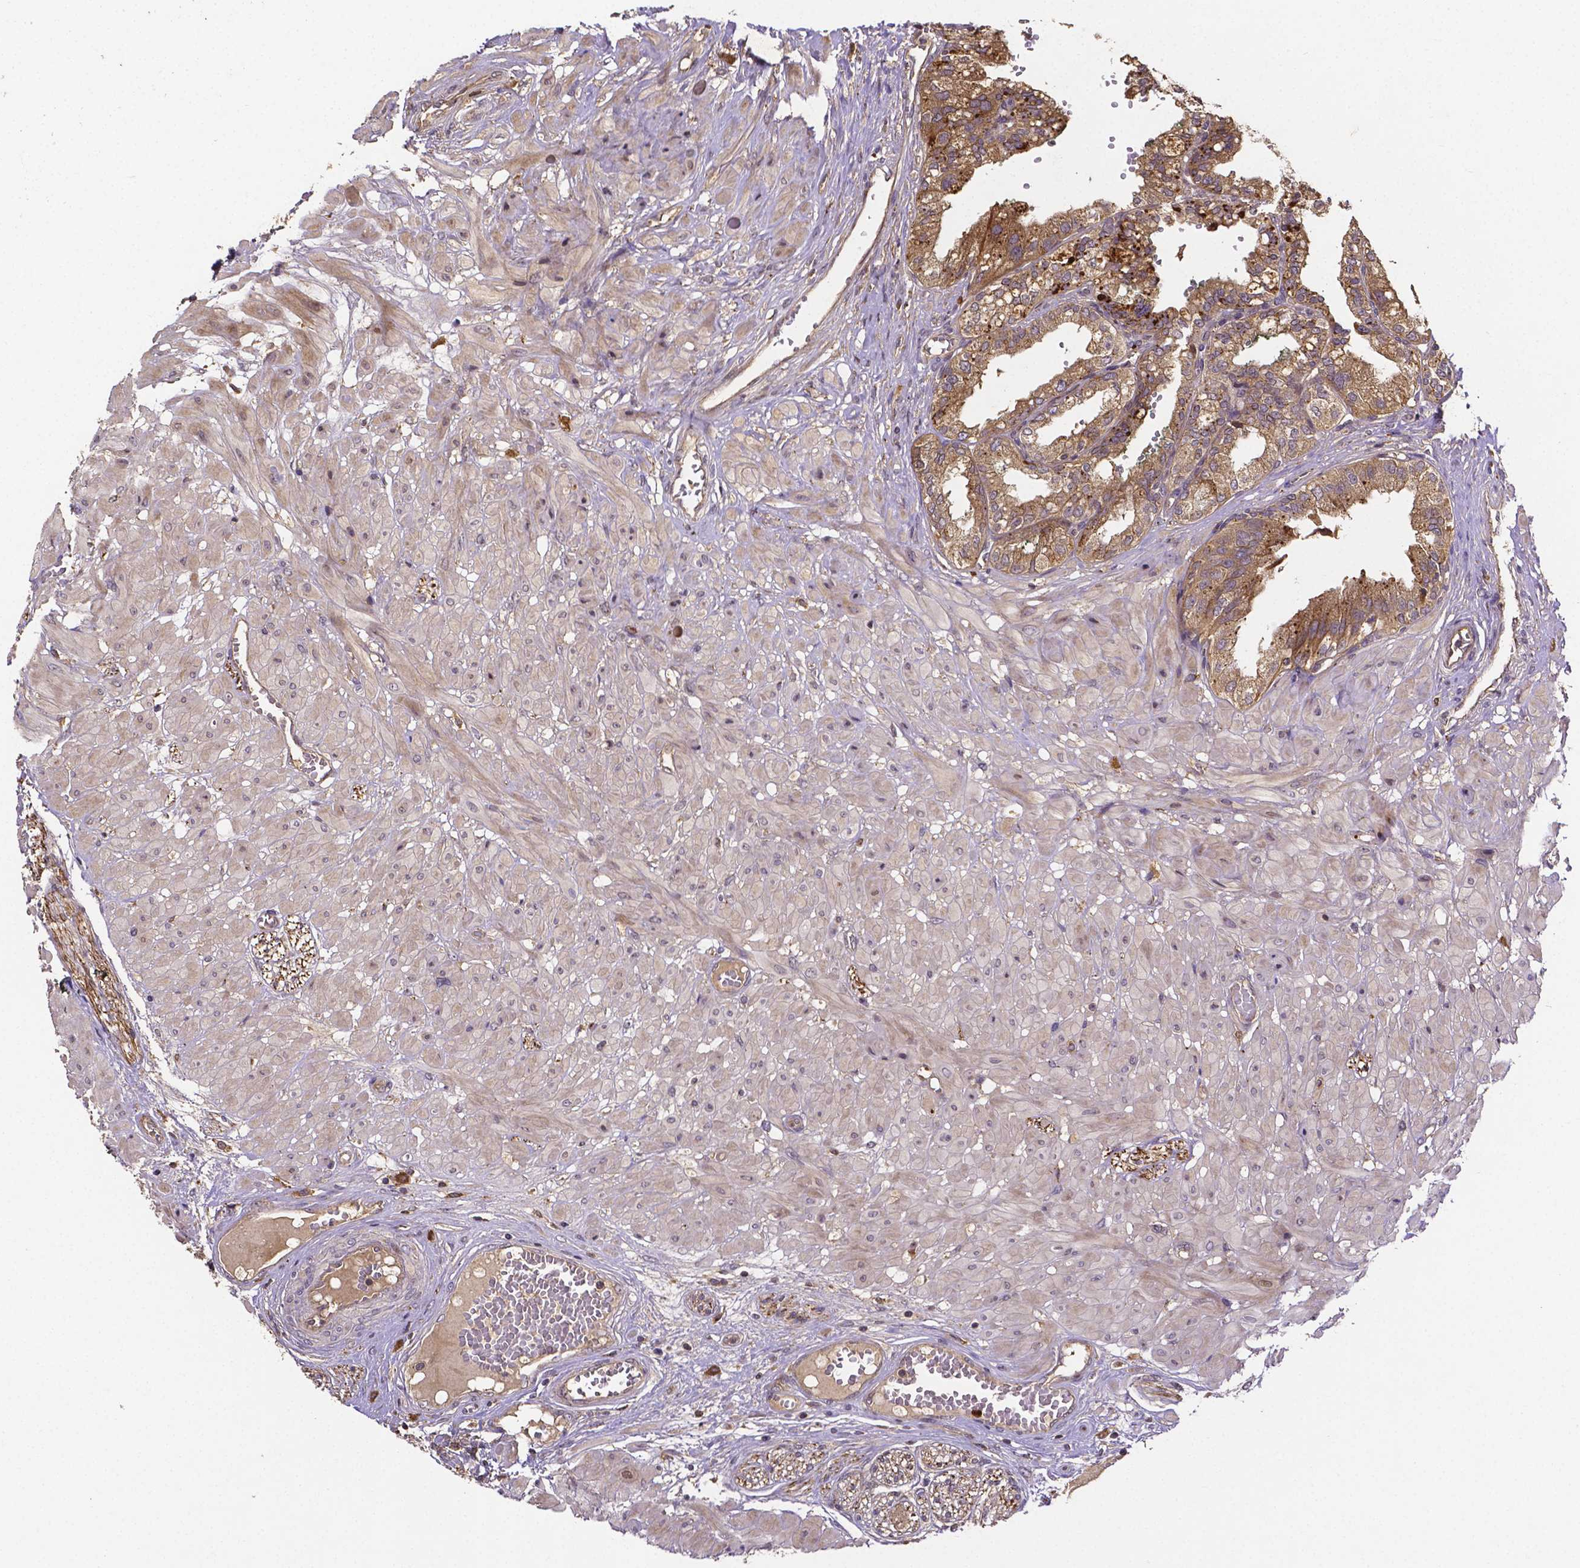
{"staining": {"intensity": "moderate", "quantity": ">75%", "location": "cytoplasmic/membranous"}, "tissue": "prostate cancer", "cell_type": "Tumor cells", "image_type": "cancer", "snomed": [{"axis": "morphology", "description": "Adenocarcinoma, High grade"}, {"axis": "topography", "description": "Prostate"}], "caption": "Tumor cells reveal medium levels of moderate cytoplasmic/membranous positivity in approximately >75% of cells in adenocarcinoma (high-grade) (prostate).", "gene": "RNF123", "patient": {"sex": "male", "age": 71}}